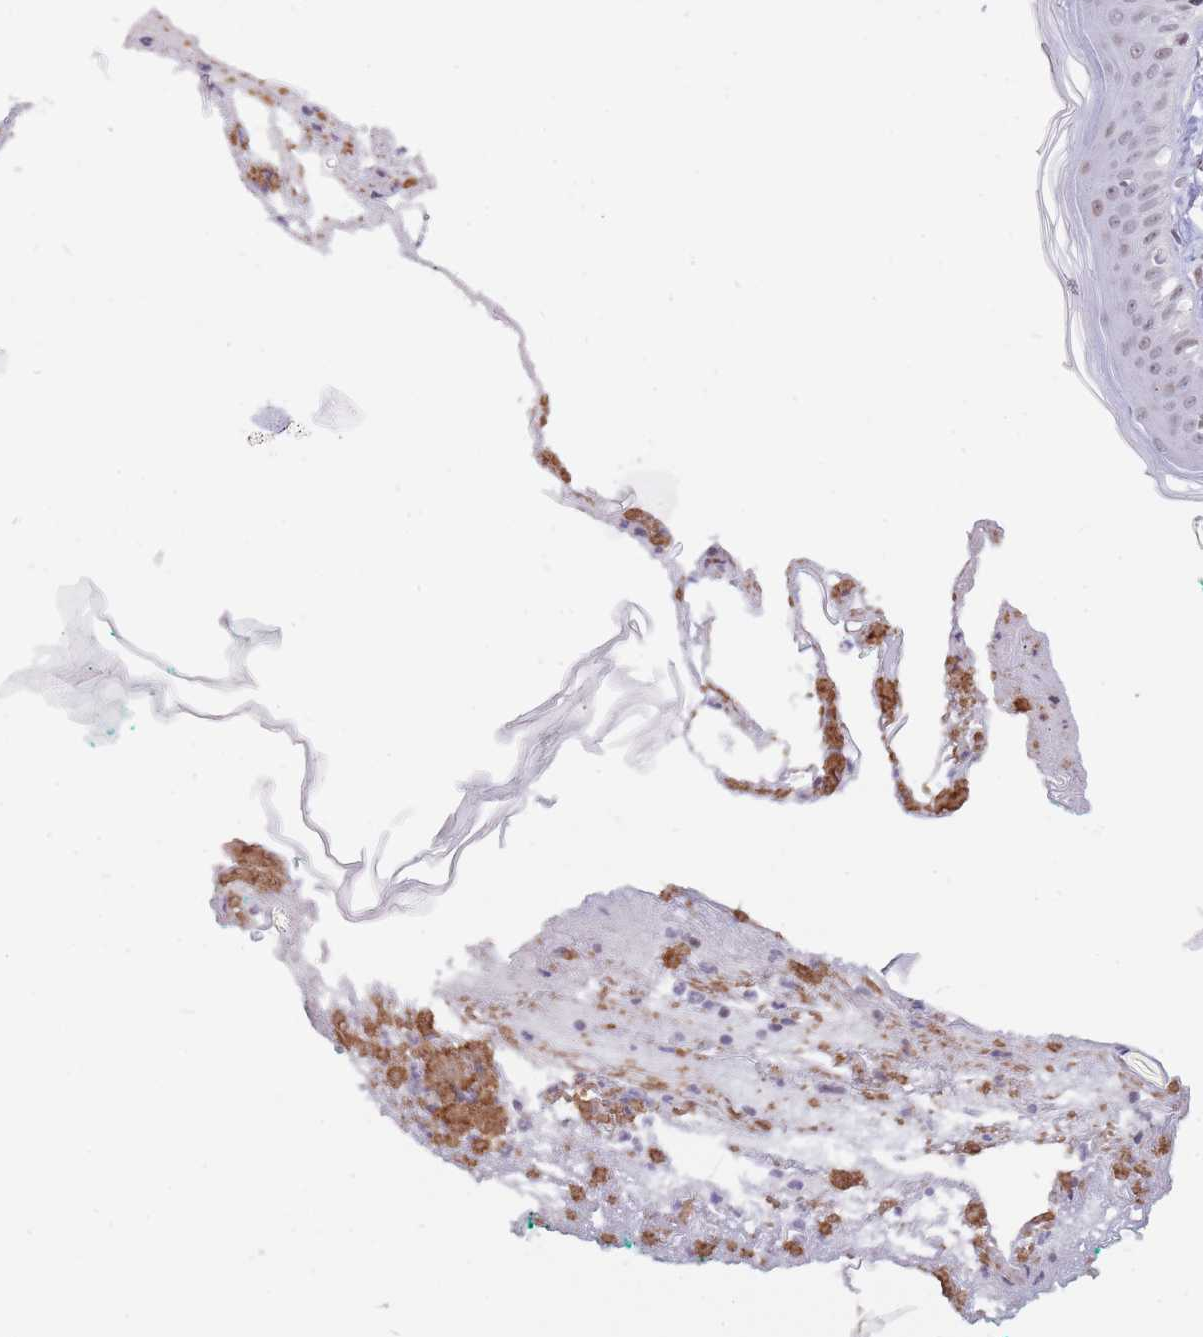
{"staining": {"intensity": "negative", "quantity": "none", "location": "none"}, "tissue": "skin", "cell_type": "Fibroblasts", "image_type": "normal", "snomed": [{"axis": "morphology", "description": "Normal tissue, NOS"}, {"axis": "morphology", "description": "Malignant melanoma, NOS"}, {"axis": "topography", "description": "Skin"}], "caption": "Immunohistochemical staining of benign skin displays no significant positivity in fibroblasts. (Brightfield microscopy of DAB immunohistochemistry at high magnification).", "gene": "TARBP2", "patient": {"sex": "male", "age": 80}}